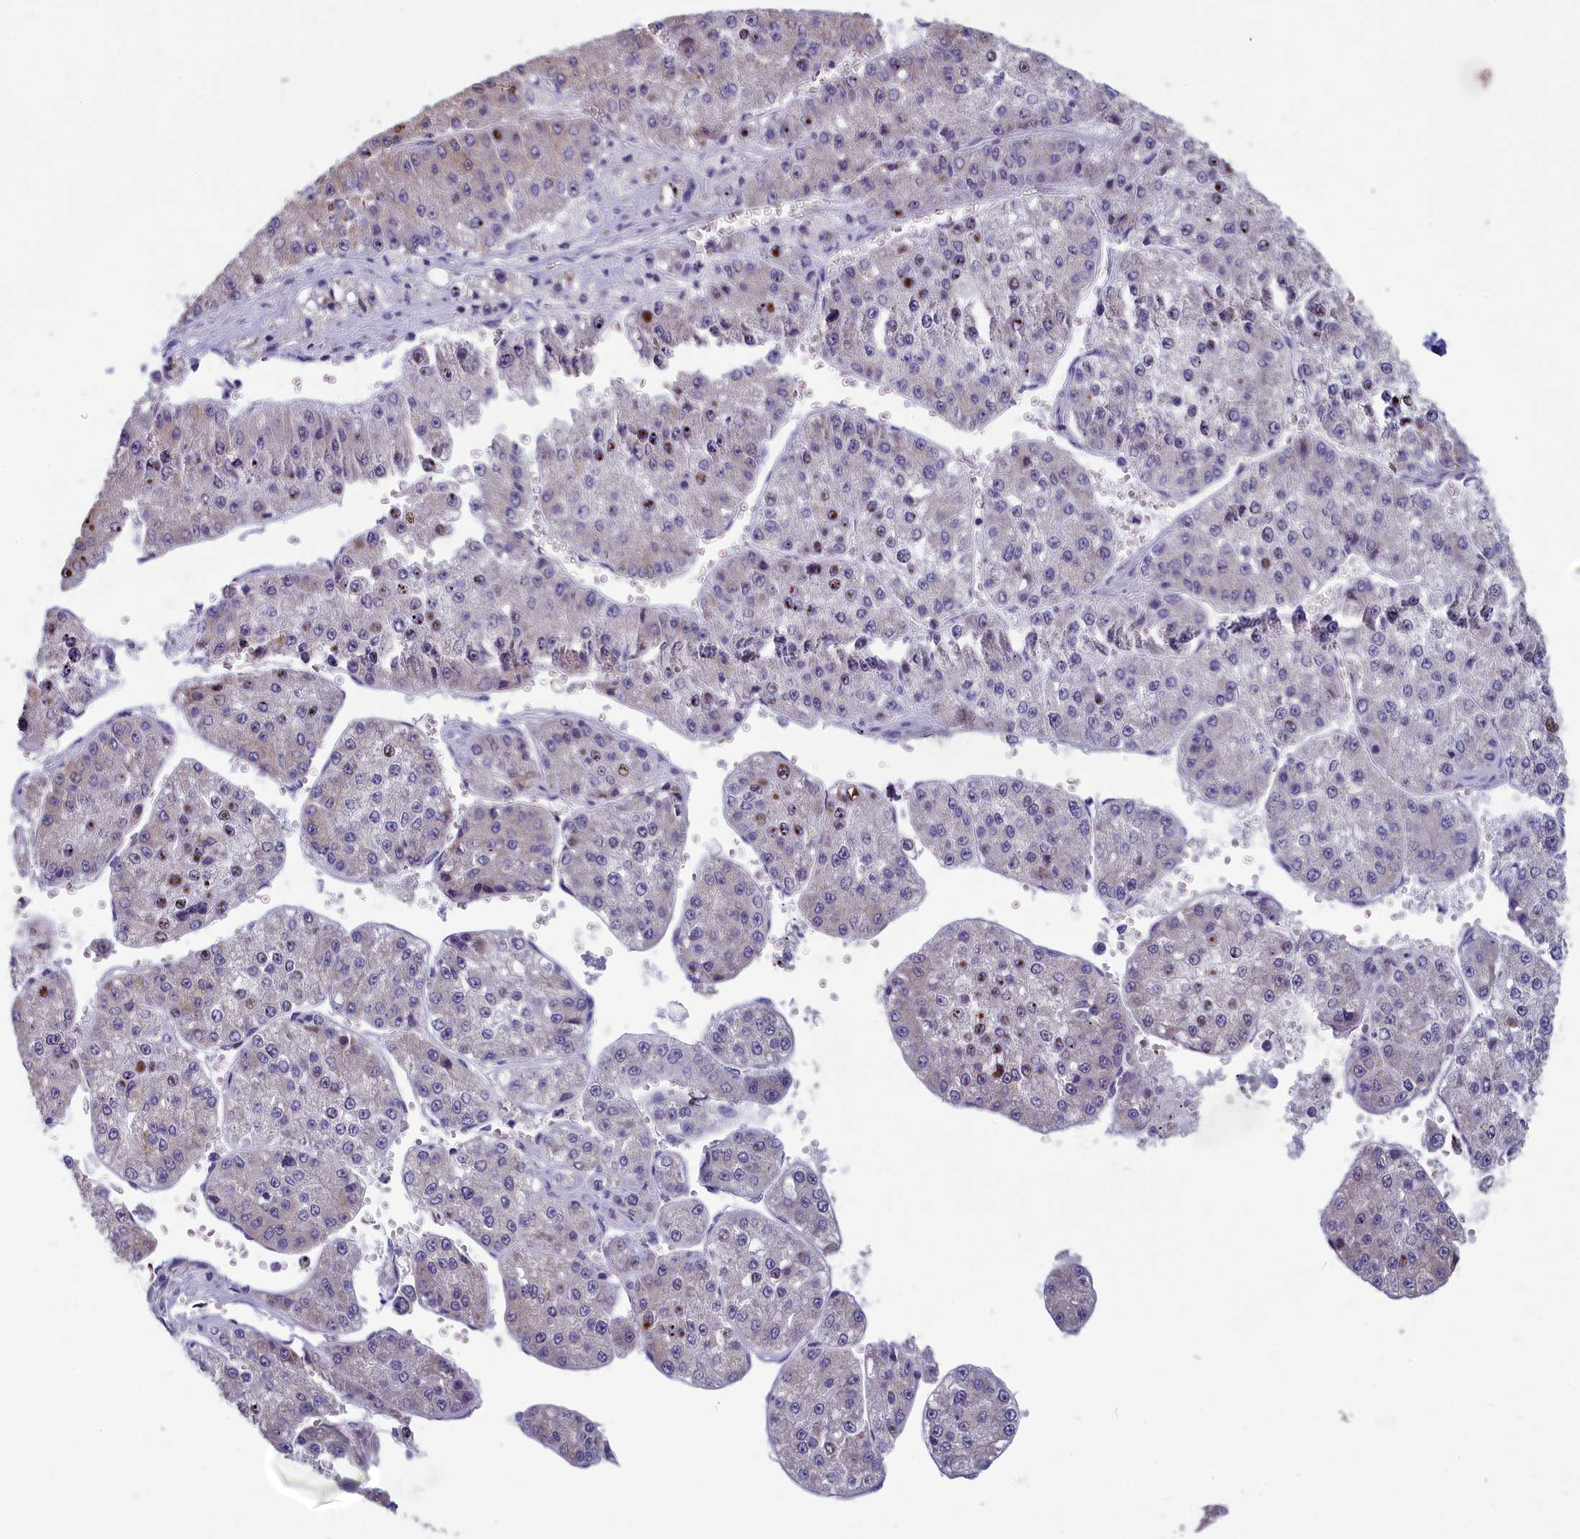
{"staining": {"intensity": "strong", "quantity": "<25%", "location": "nuclear"}, "tissue": "liver cancer", "cell_type": "Tumor cells", "image_type": "cancer", "snomed": [{"axis": "morphology", "description": "Carcinoma, Hepatocellular, NOS"}, {"axis": "topography", "description": "Liver"}], "caption": "There is medium levels of strong nuclear positivity in tumor cells of liver cancer (hepatocellular carcinoma), as demonstrated by immunohistochemical staining (brown color).", "gene": "MRI1", "patient": {"sex": "female", "age": 73}}